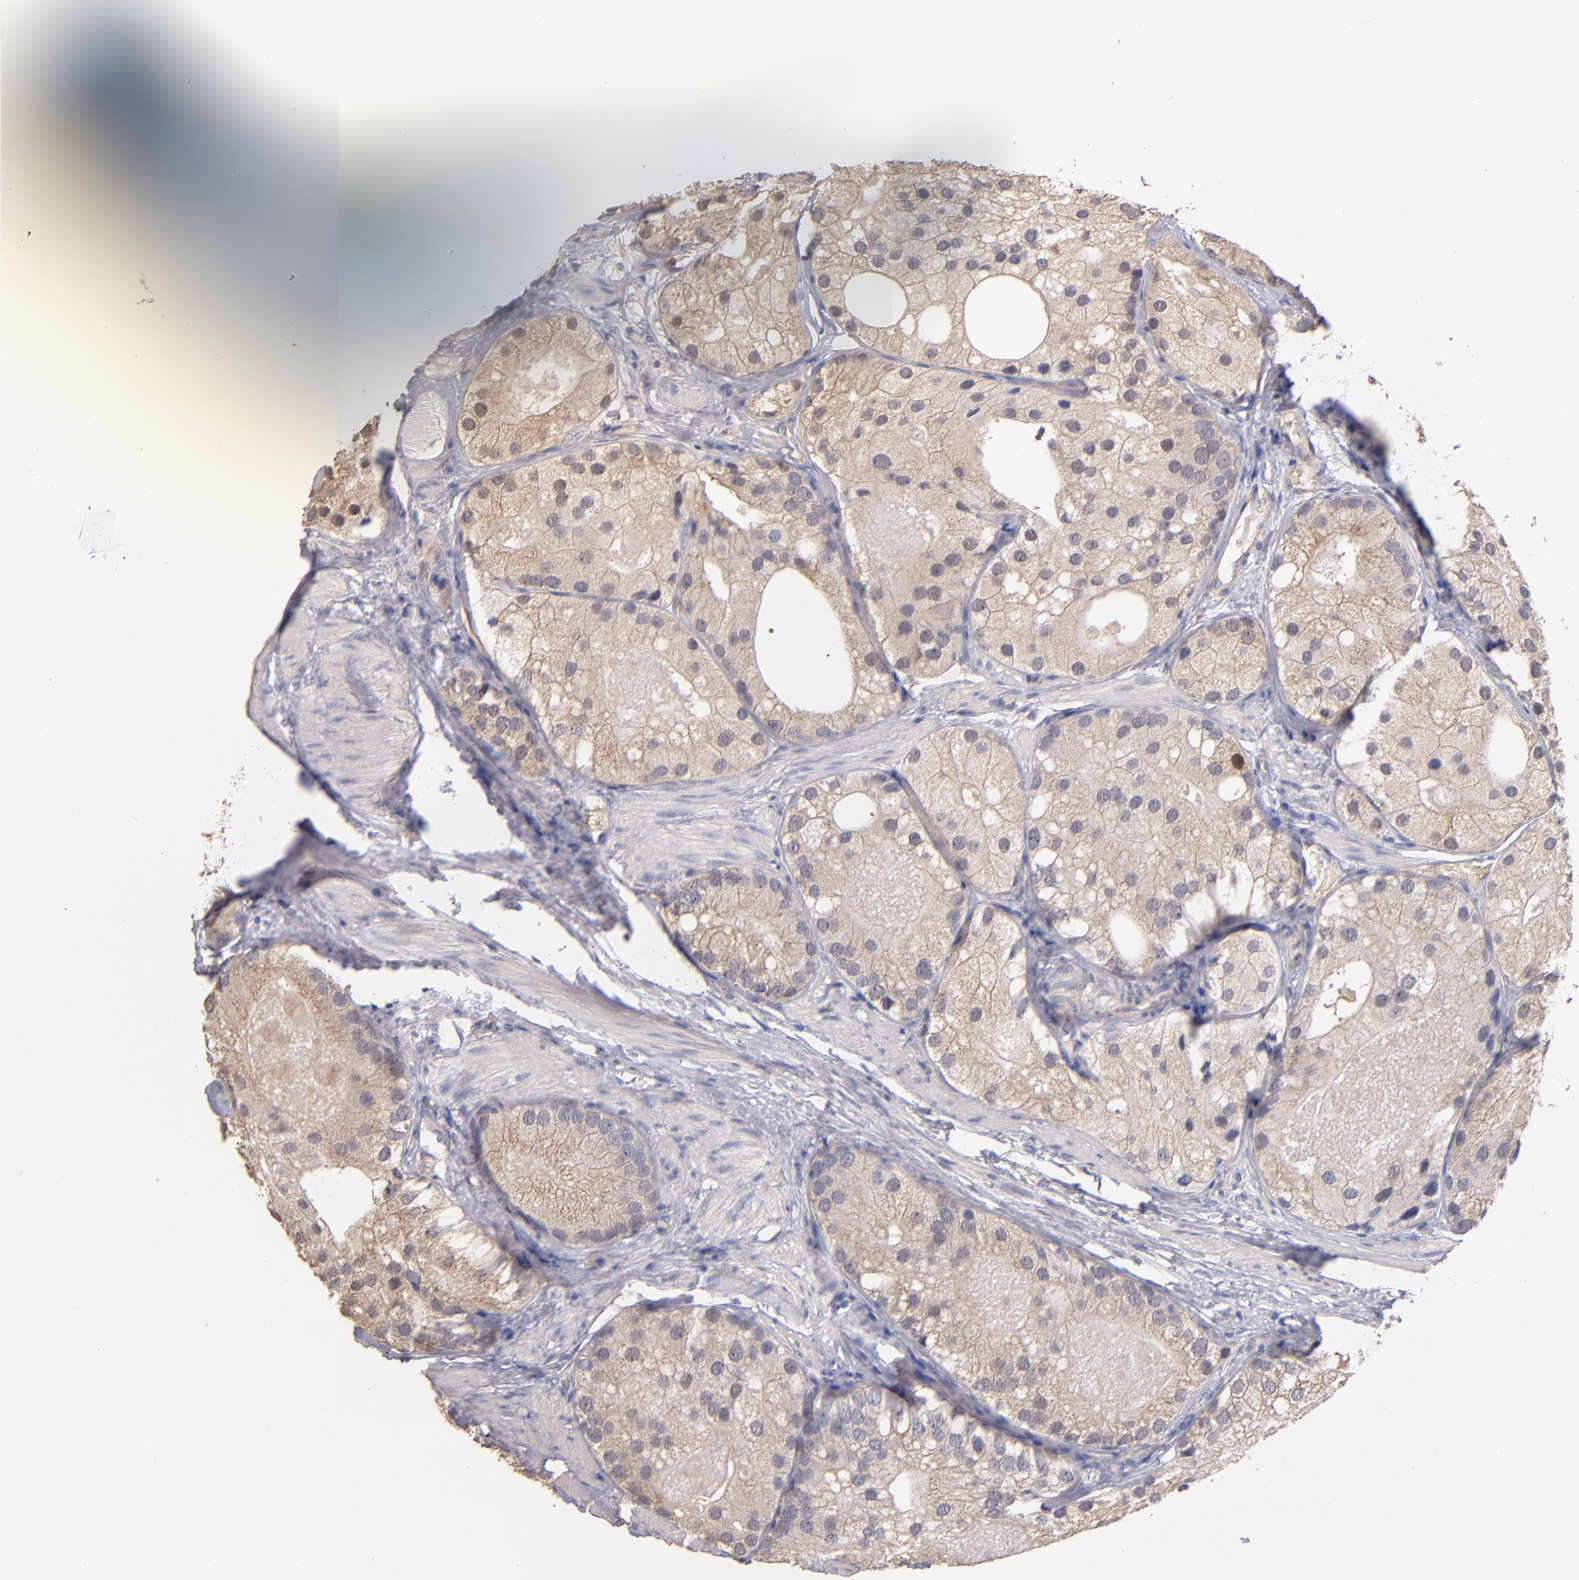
{"staining": {"intensity": "moderate", "quantity": ">75%", "location": "cytoplasmic/membranous,nuclear"}, "tissue": "prostate cancer", "cell_type": "Tumor cells", "image_type": "cancer", "snomed": [{"axis": "morphology", "description": "Adenocarcinoma, Low grade"}, {"axis": "topography", "description": "Prostate"}], "caption": "Protein staining of adenocarcinoma (low-grade) (prostate) tissue displays moderate cytoplasmic/membranous and nuclear positivity in approximately >75% of tumor cells.", "gene": "RO60", "patient": {"sex": "male", "age": 69}}